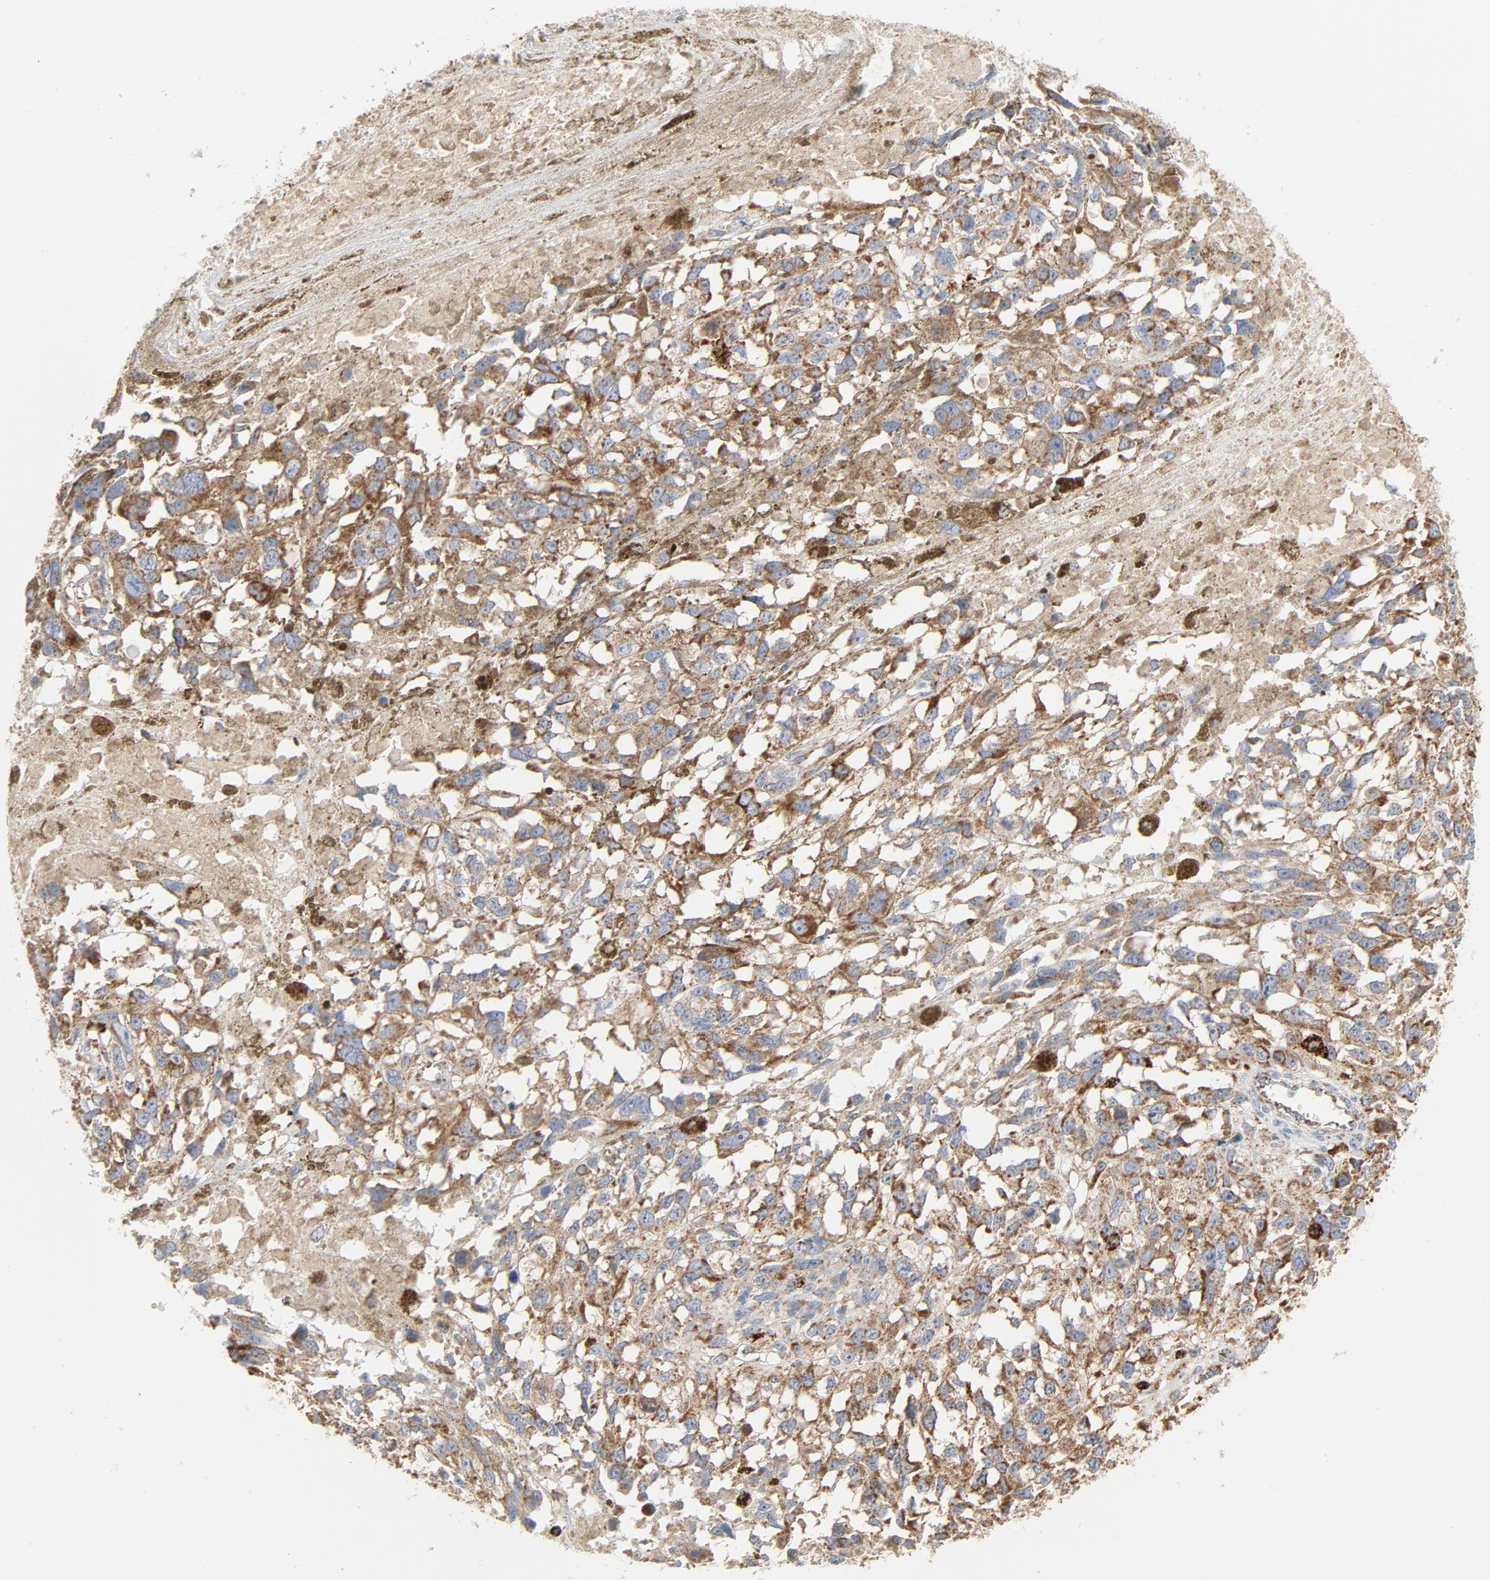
{"staining": {"intensity": "moderate", "quantity": ">75%", "location": "cytoplasmic/membranous"}, "tissue": "melanoma", "cell_type": "Tumor cells", "image_type": "cancer", "snomed": [{"axis": "morphology", "description": "Malignant melanoma, Metastatic site"}, {"axis": "topography", "description": "Lymph node"}], "caption": "Immunohistochemical staining of human malignant melanoma (metastatic site) displays medium levels of moderate cytoplasmic/membranous protein expression in approximately >75% of tumor cells. (Stains: DAB (3,3'-diaminobenzidine) in brown, nuclei in blue, Microscopy: brightfield microscopy at high magnification).", "gene": "SETD3", "patient": {"sex": "male", "age": 59}}